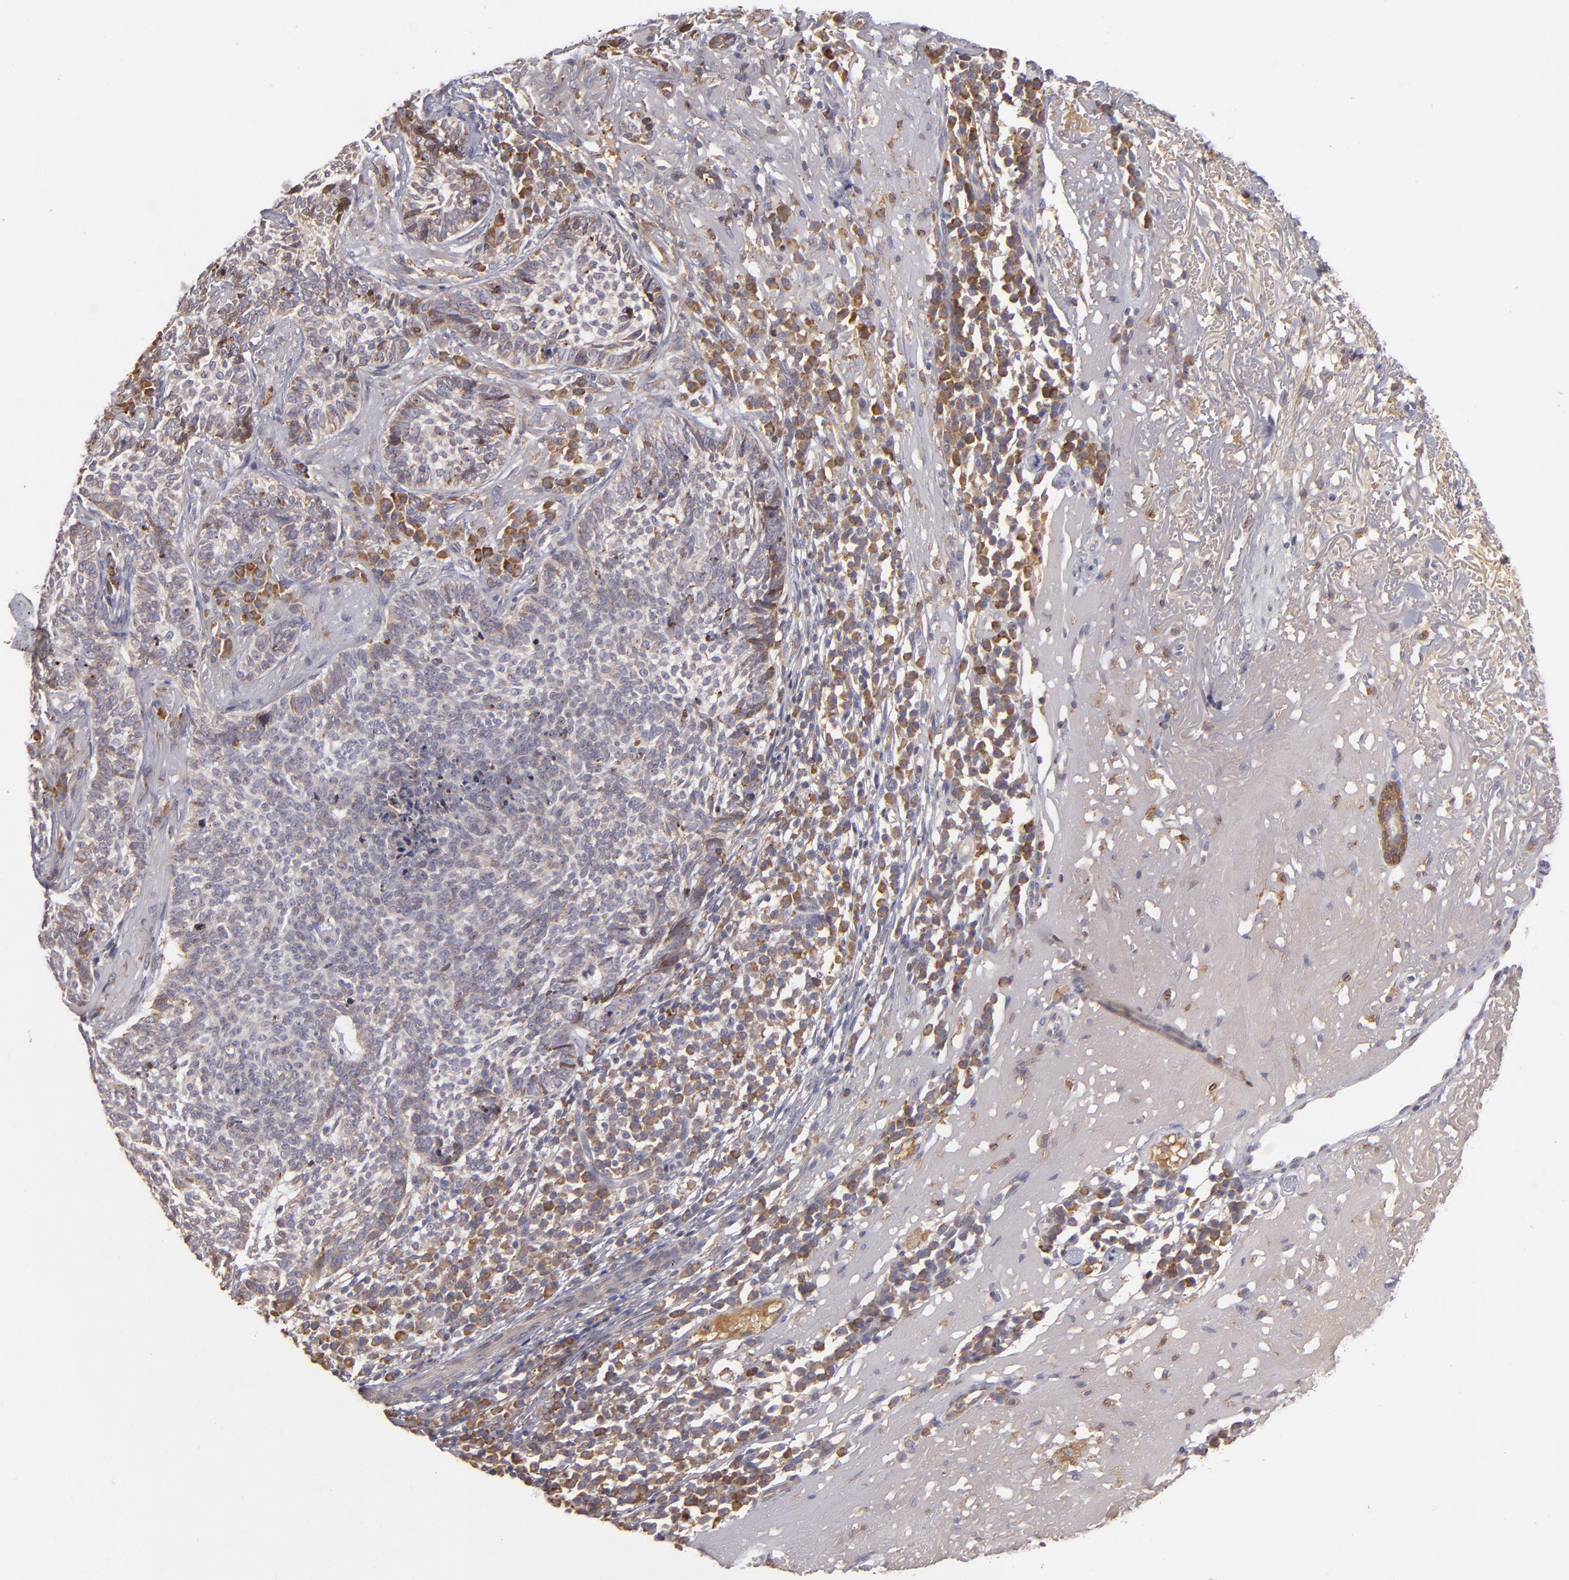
{"staining": {"intensity": "weak", "quantity": "25%-75%", "location": "cytoplasmic/membranous"}, "tissue": "skin cancer", "cell_type": "Tumor cells", "image_type": "cancer", "snomed": [{"axis": "morphology", "description": "Basal cell carcinoma"}, {"axis": "topography", "description": "Skin"}], "caption": "A histopathology image of human skin cancer (basal cell carcinoma) stained for a protein shows weak cytoplasmic/membranous brown staining in tumor cells.", "gene": "CFB", "patient": {"sex": "female", "age": 89}}